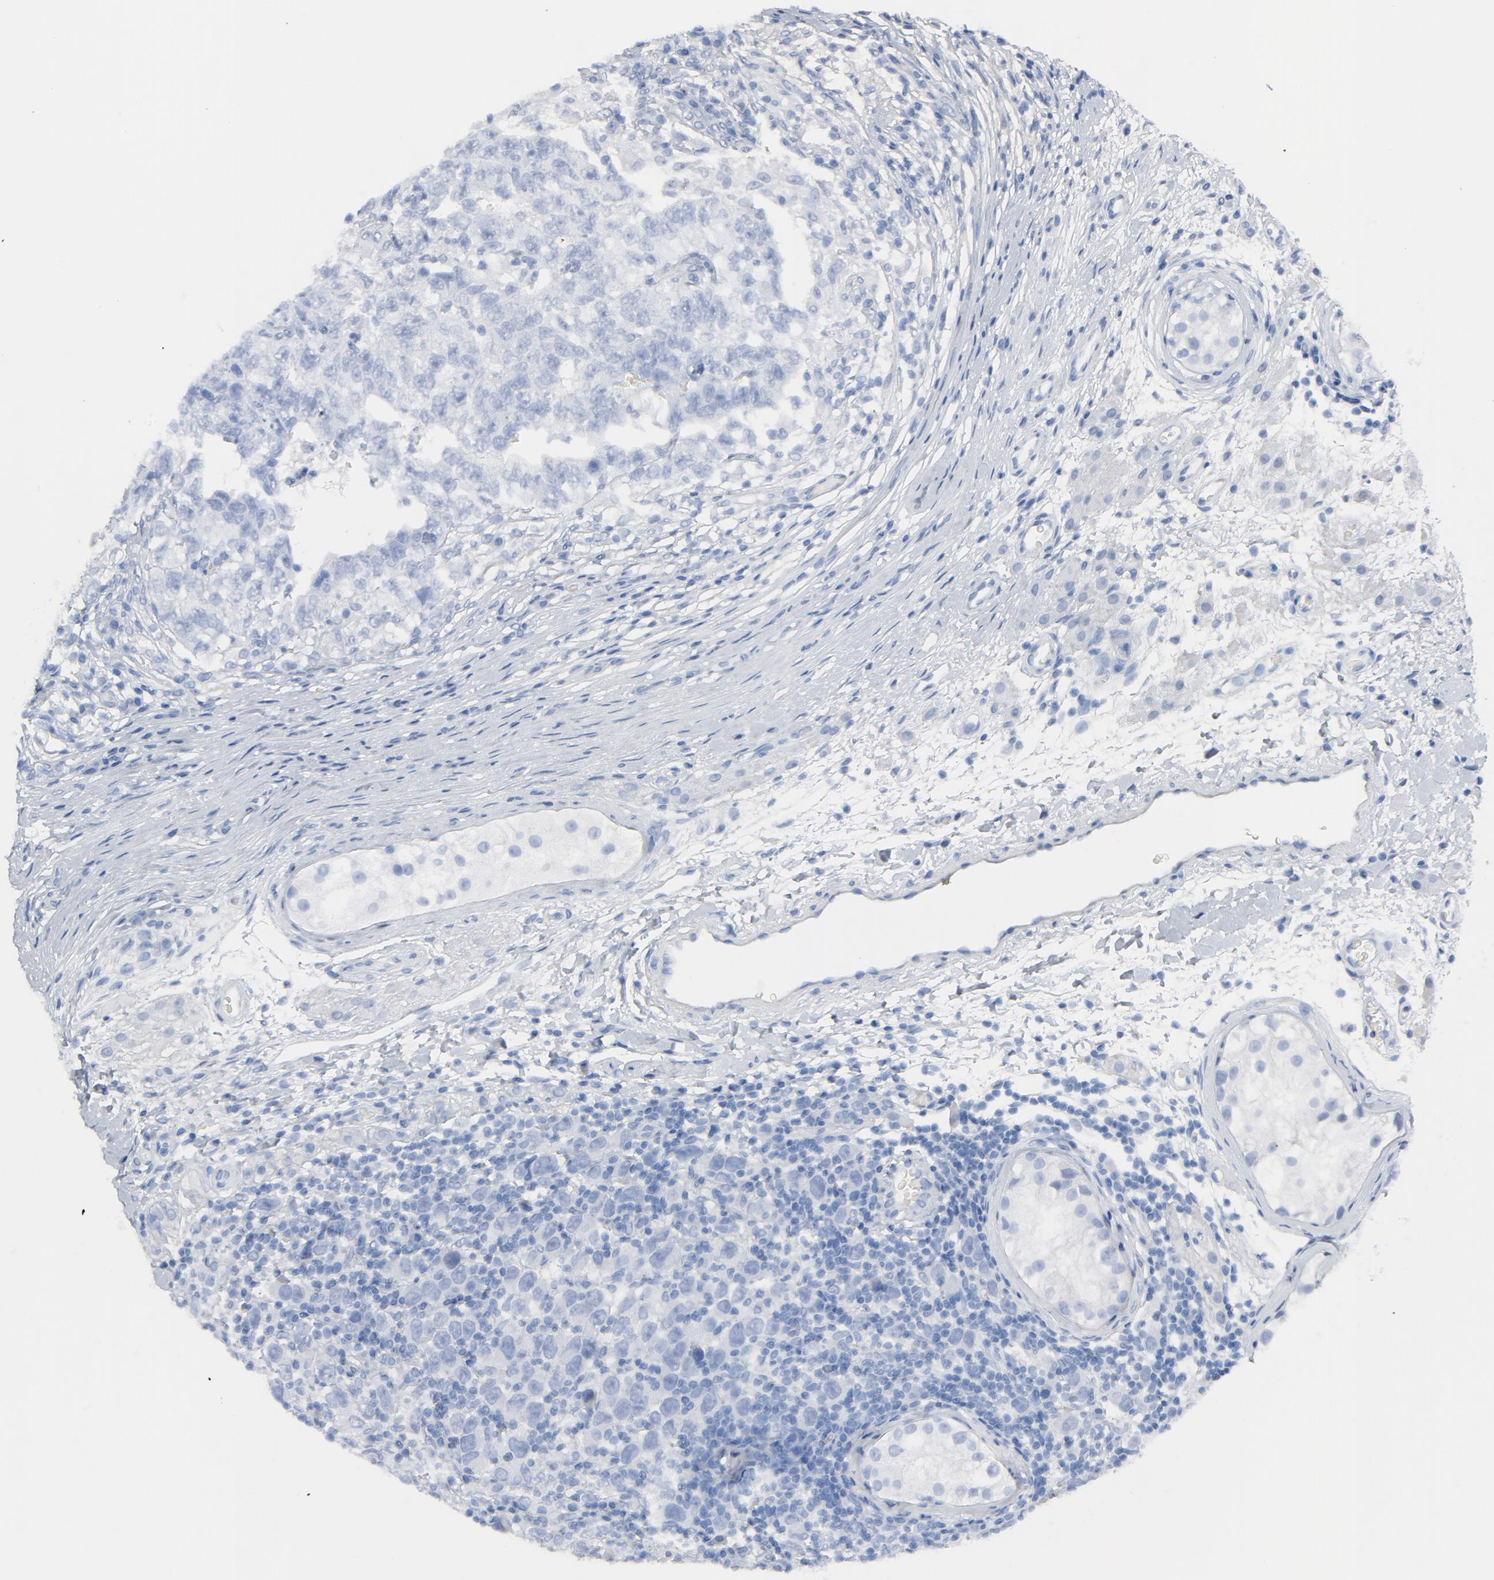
{"staining": {"intensity": "negative", "quantity": "none", "location": "none"}, "tissue": "testis cancer", "cell_type": "Tumor cells", "image_type": "cancer", "snomed": [{"axis": "morphology", "description": "Carcinoma, Embryonal, NOS"}, {"axis": "topography", "description": "Testis"}], "caption": "Micrograph shows no significant protein positivity in tumor cells of testis cancer (embryonal carcinoma).", "gene": "C14orf119", "patient": {"sex": "male", "age": 21}}